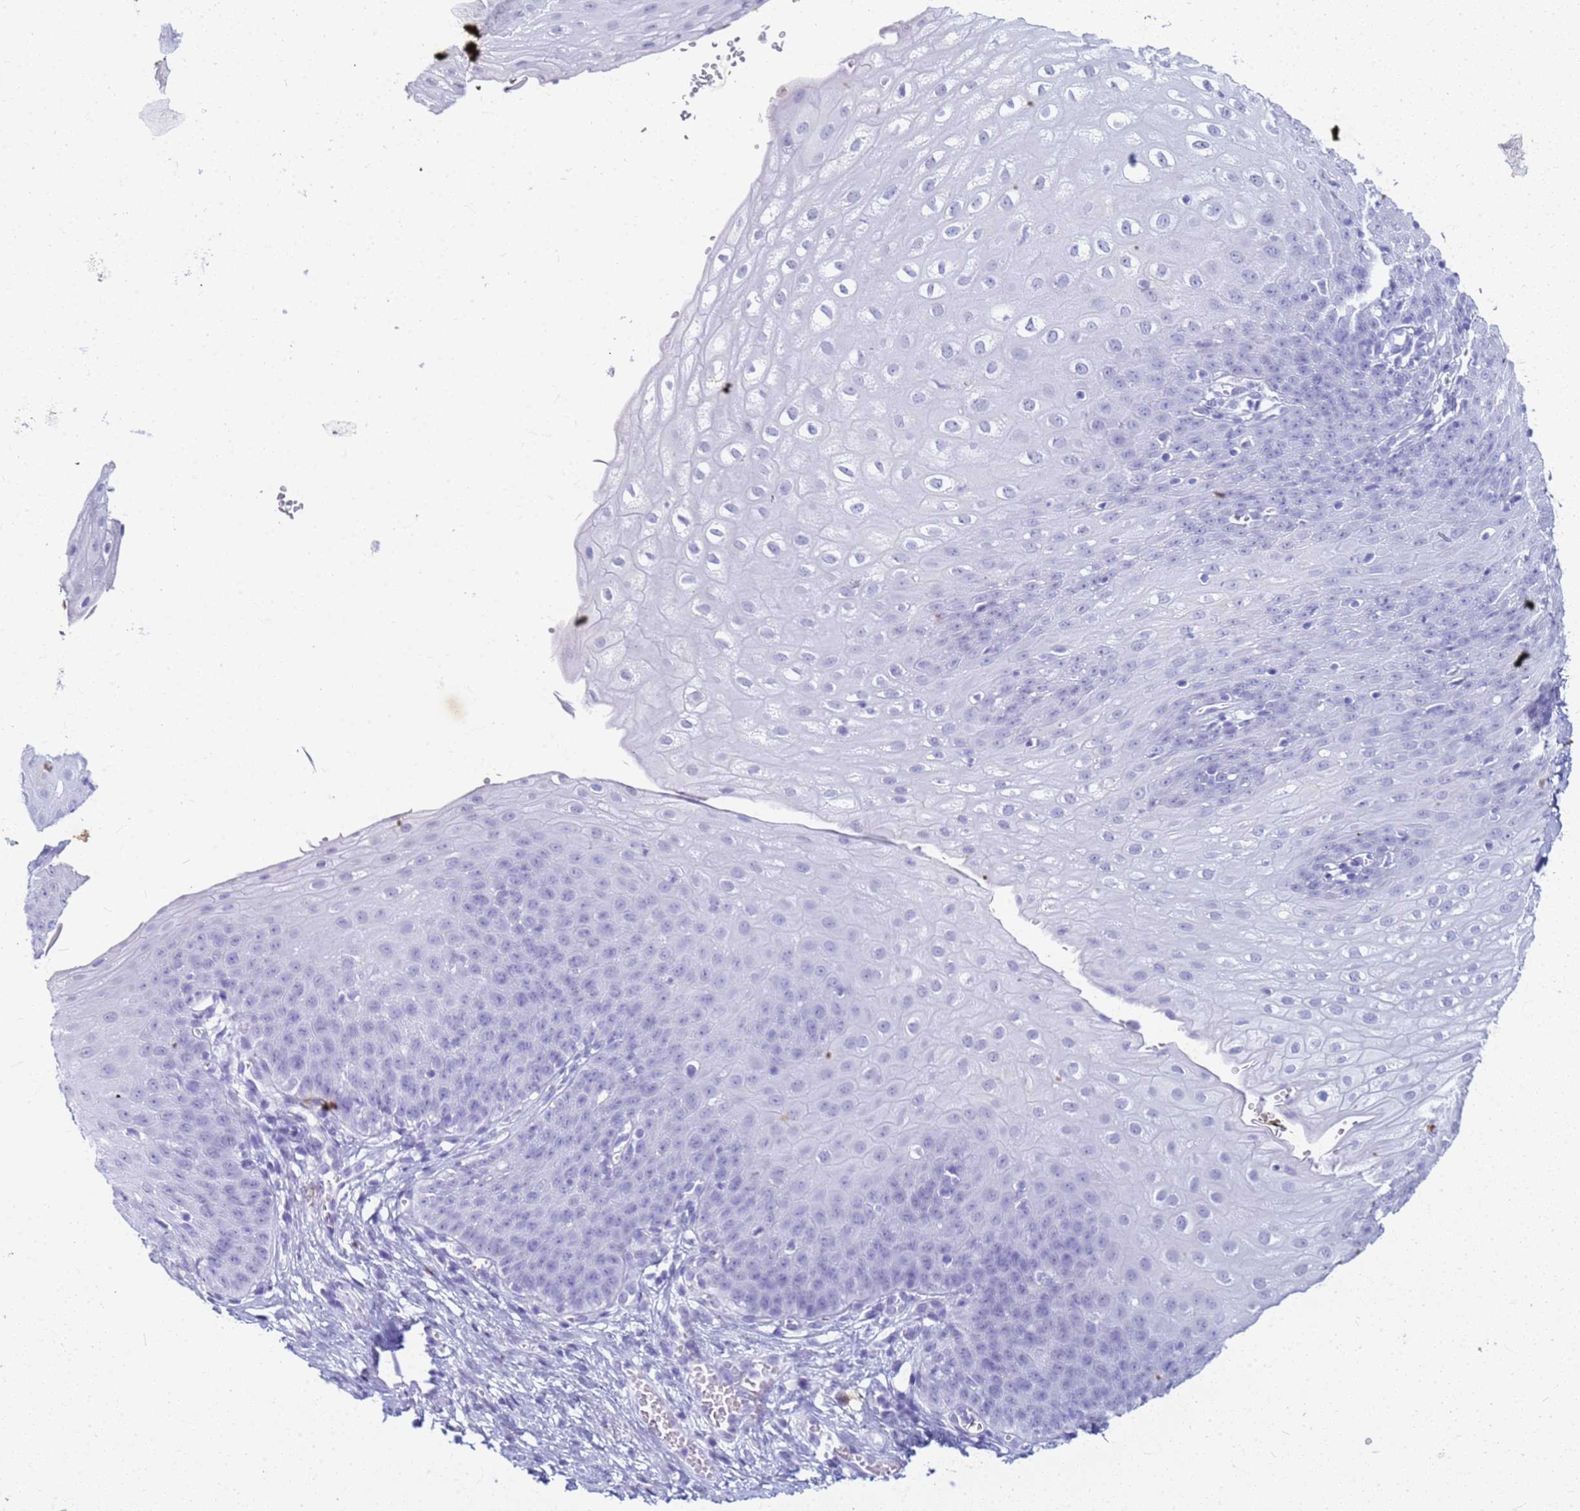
{"staining": {"intensity": "negative", "quantity": "none", "location": "none"}, "tissue": "esophagus", "cell_type": "Squamous epithelial cells", "image_type": "normal", "snomed": [{"axis": "morphology", "description": "Normal tissue, NOS"}, {"axis": "topography", "description": "Esophagus"}], "caption": "High power microscopy histopathology image of an IHC histopathology image of unremarkable esophagus, revealing no significant expression in squamous epithelial cells. (DAB (3,3'-diaminobenzidine) immunohistochemistry with hematoxylin counter stain).", "gene": "SLC7A9", "patient": {"sex": "male", "age": 71}}